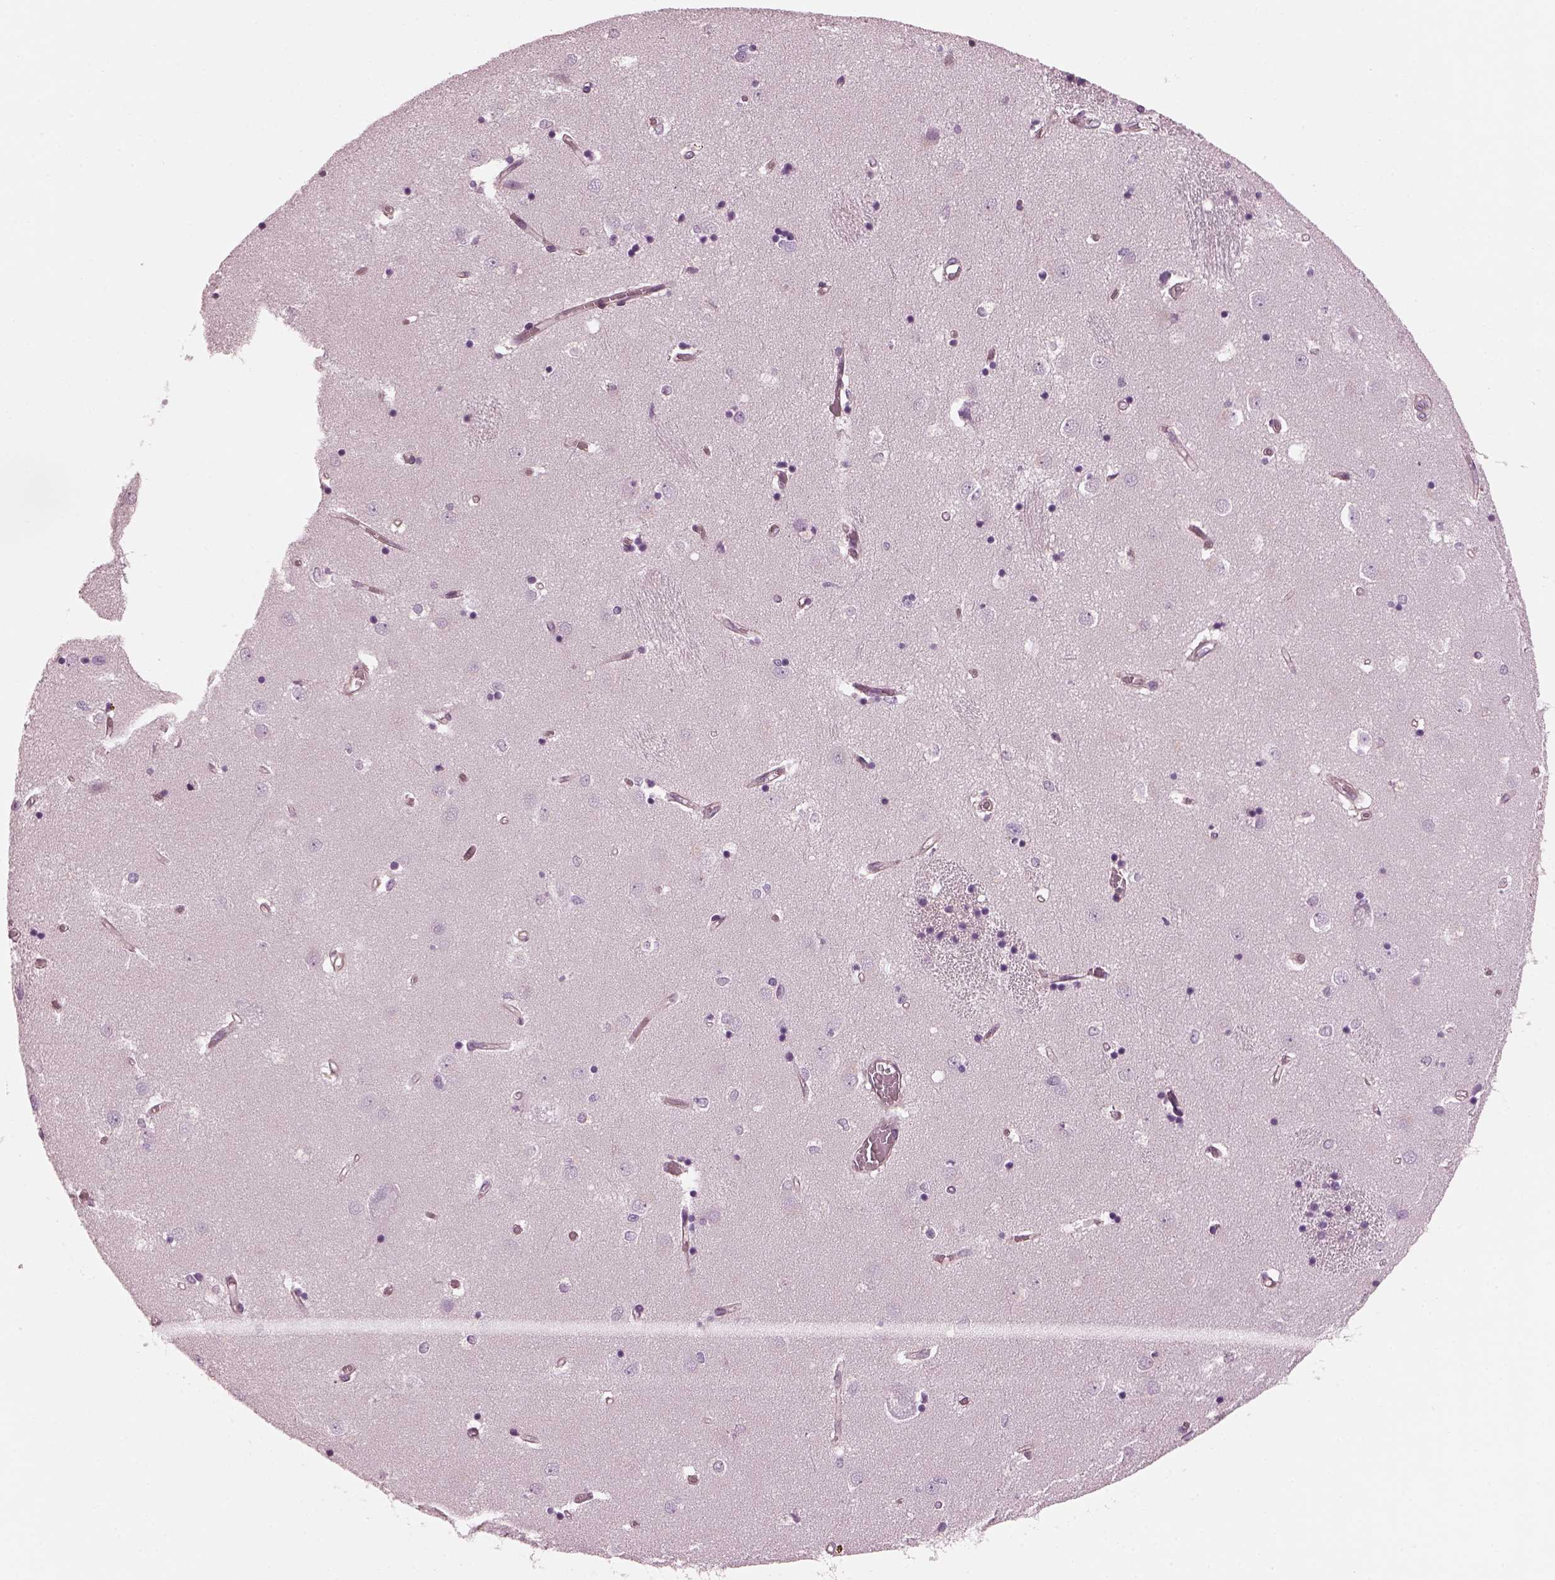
{"staining": {"intensity": "negative", "quantity": "none", "location": "none"}, "tissue": "caudate", "cell_type": "Glial cells", "image_type": "normal", "snomed": [{"axis": "morphology", "description": "Normal tissue, NOS"}, {"axis": "topography", "description": "Lateral ventricle wall"}], "caption": "There is no significant expression in glial cells of caudate. (Stains: DAB immunohistochemistry with hematoxylin counter stain, Microscopy: brightfield microscopy at high magnification).", "gene": "BFSP1", "patient": {"sex": "male", "age": 54}}